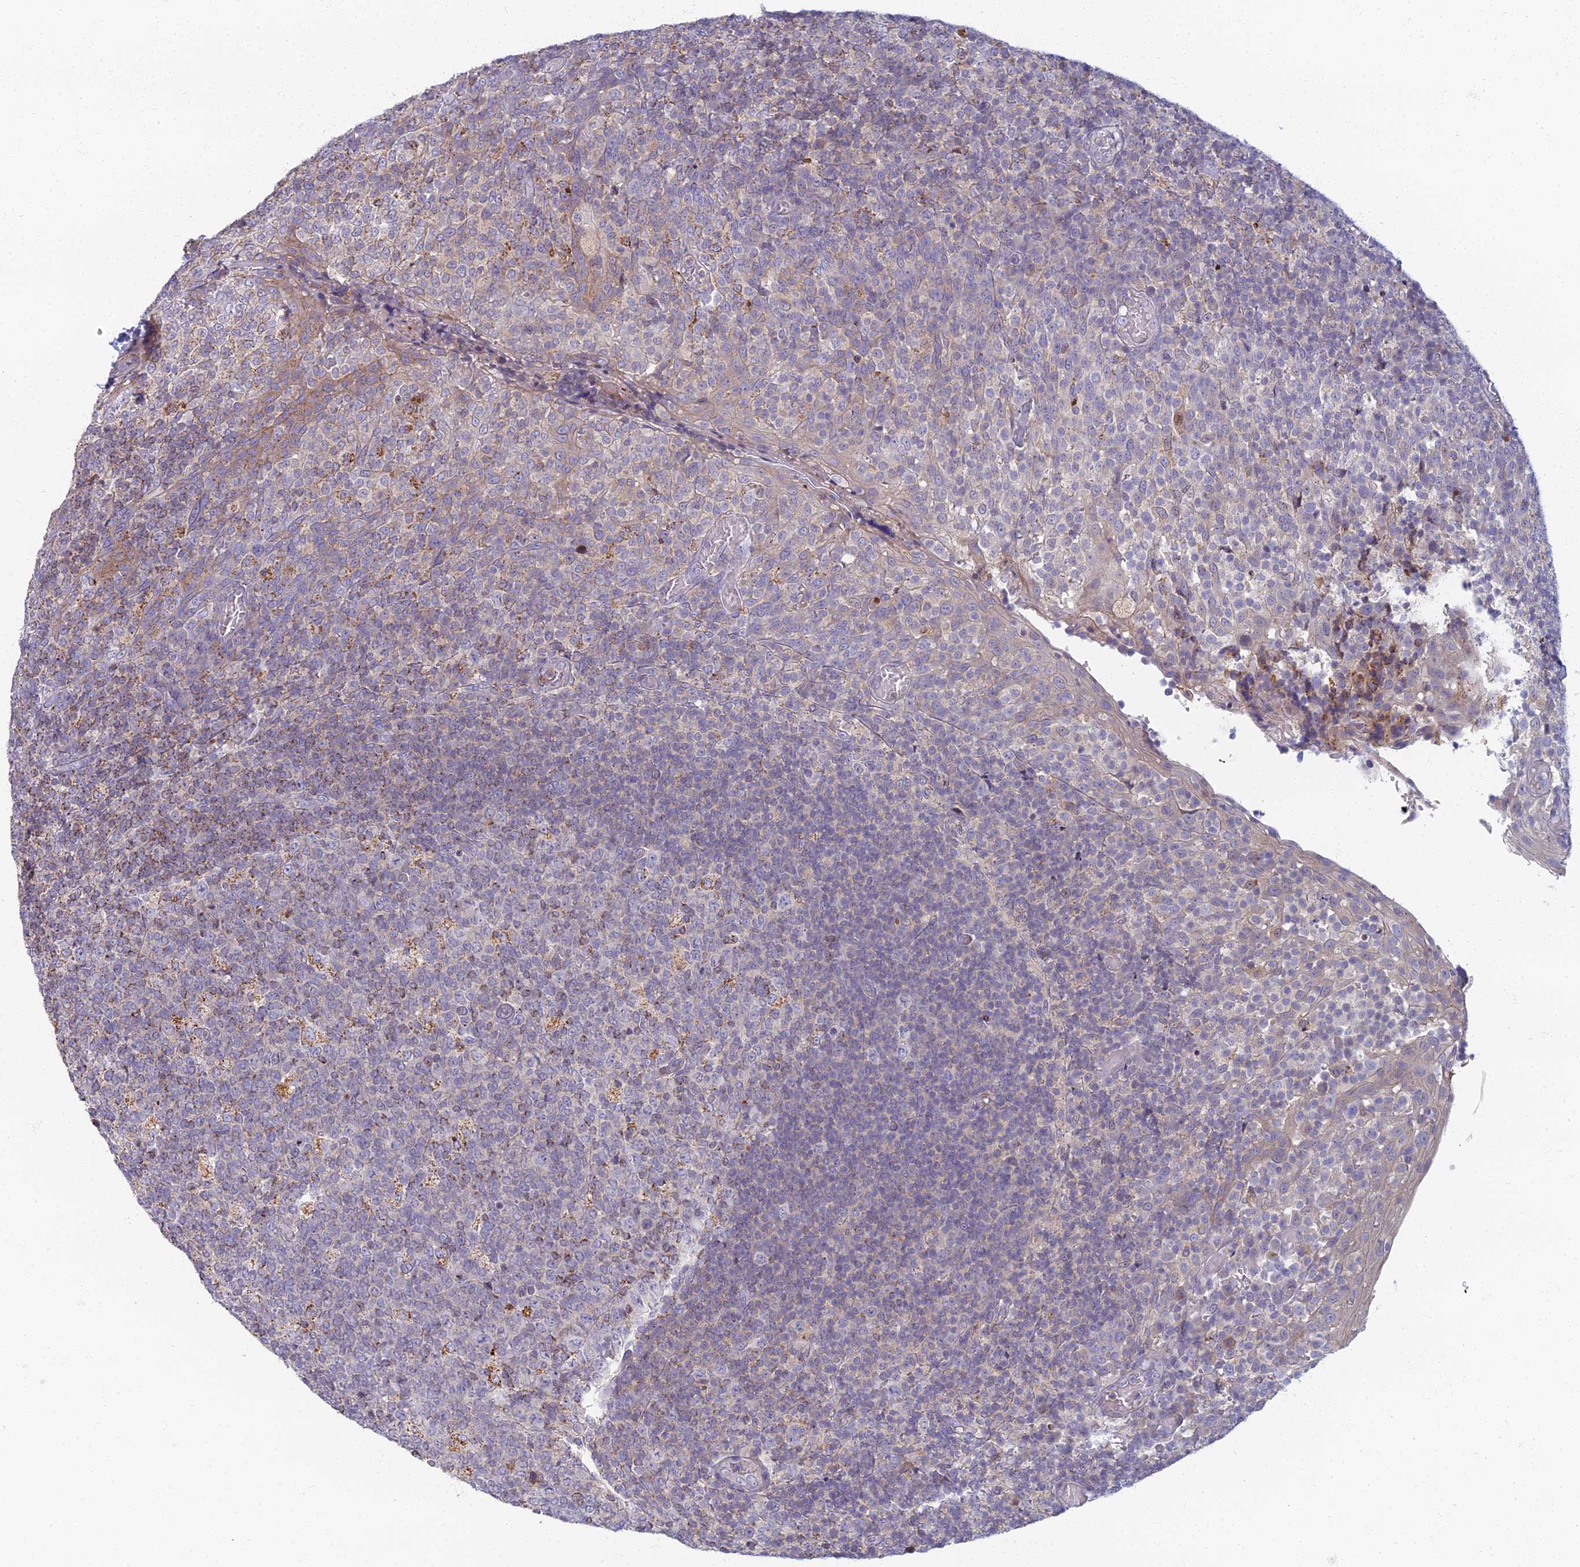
{"staining": {"intensity": "negative", "quantity": "none", "location": "none"}, "tissue": "tonsil", "cell_type": "Germinal center cells", "image_type": "normal", "snomed": [{"axis": "morphology", "description": "Normal tissue, NOS"}, {"axis": "topography", "description": "Tonsil"}], "caption": "This is an IHC image of benign human tonsil. There is no staining in germinal center cells.", "gene": "CHMP4B", "patient": {"sex": "female", "age": 19}}